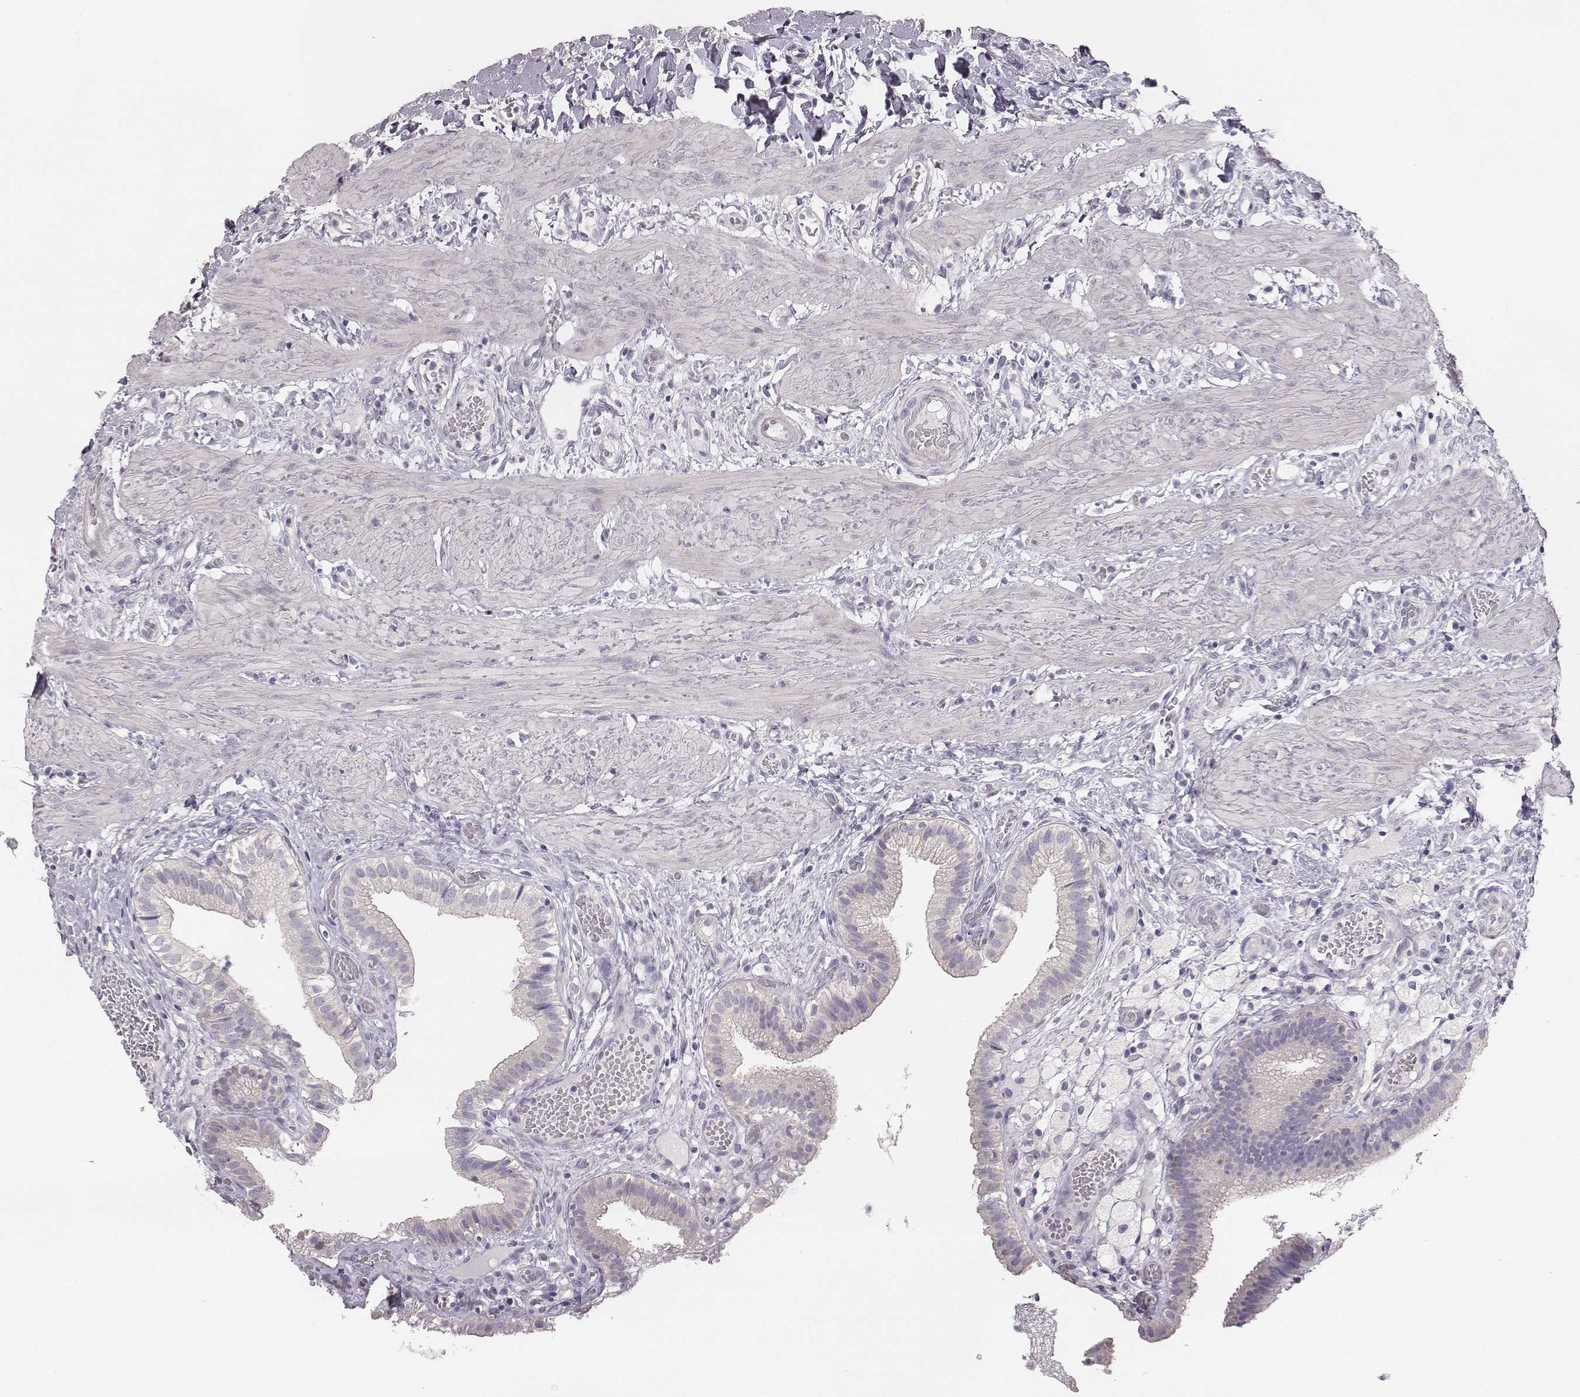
{"staining": {"intensity": "negative", "quantity": "none", "location": "none"}, "tissue": "gallbladder", "cell_type": "Glandular cells", "image_type": "normal", "snomed": [{"axis": "morphology", "description": "Normal tissue, NOS"}, {"axis": "topography", "description": "Gallbladder"}], "caption": "Glandular cells show no significant positivity in unremarkable gallbladder. (Immunohistochemistry (ihc), brightfield microscopy, high magnification).", "gene": "PBK", "patient": {"sex": "female", "age": 24}}